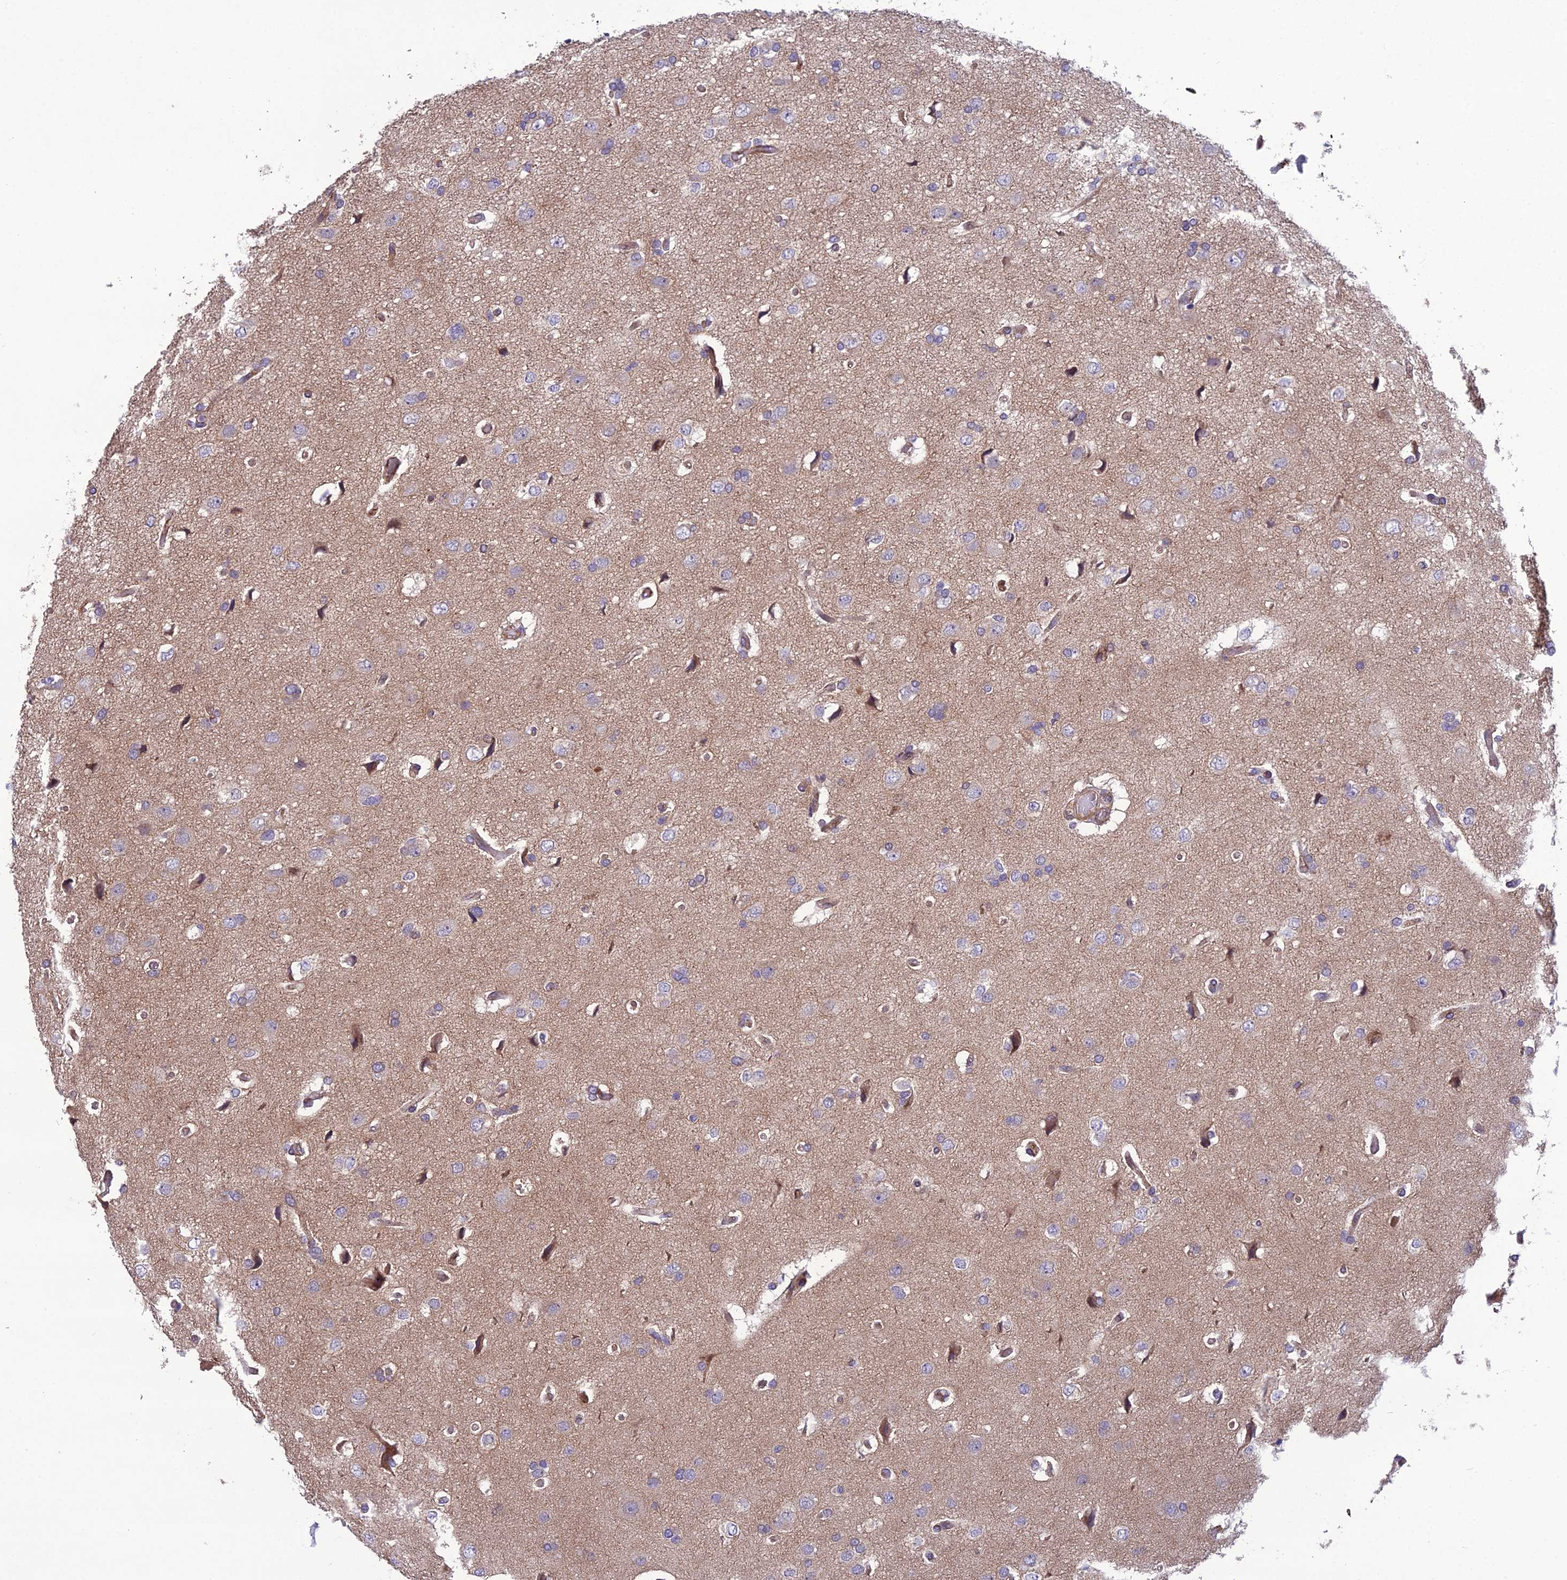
{"staining": {"intensity": "negative", "quantity": "none", "location": "none"}, "tissue": "glioma", "cell_type": "Tumor cells", "image_type": "cancer", "snomed": [{"axis": "morphology", "description": "Glioma, malignant, High grade"}, {"axis": "topography", "description": "Brain"}], "caption": "Immunohistochemistry image of glioma stained for a protein (brown), which shows no expression in tumor cells.", "gene": "NODAL", "patient": {"sex": "male", "age": 77}}